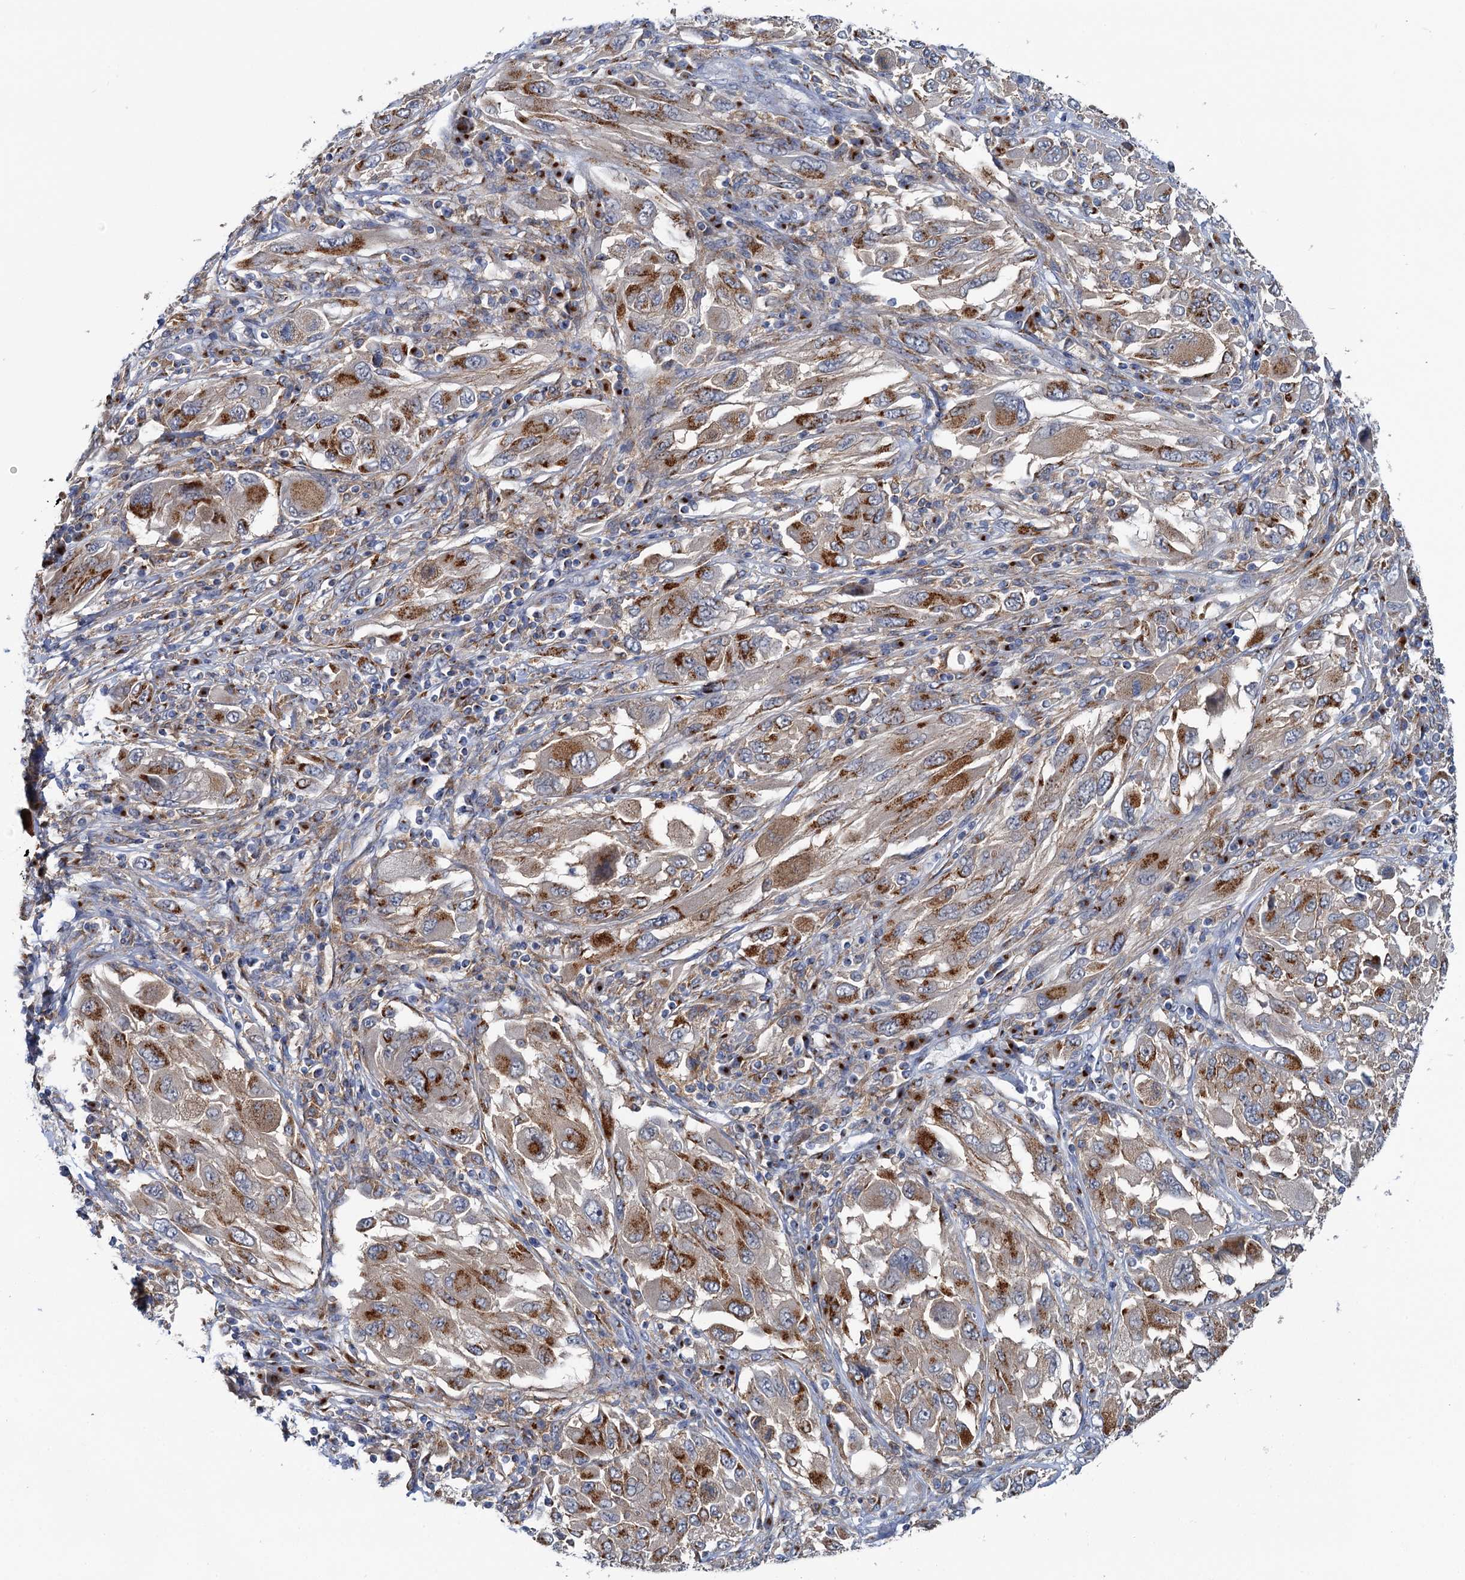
{"staining": {"intensity": "moderate", "quantity": ">75%", "location": "cytoplasmic/membranous"}, "tissue": "melanoma", "cell_type": "Tumor cells", "image_type": "cancer", "snomed": [{"axis": "morphology", "description": "Malignant melanoma, NOS"}, {"axis": "topography", "description": "Skin"}], "caption": "Immunohistochemical staining of melanoma demonstrates medium levels of moderate cytoplasmic/membranous expression in approximately >75% of tumor cells.", "gene": "BET1L", "patient": {"sex": "female", "age": 91}}